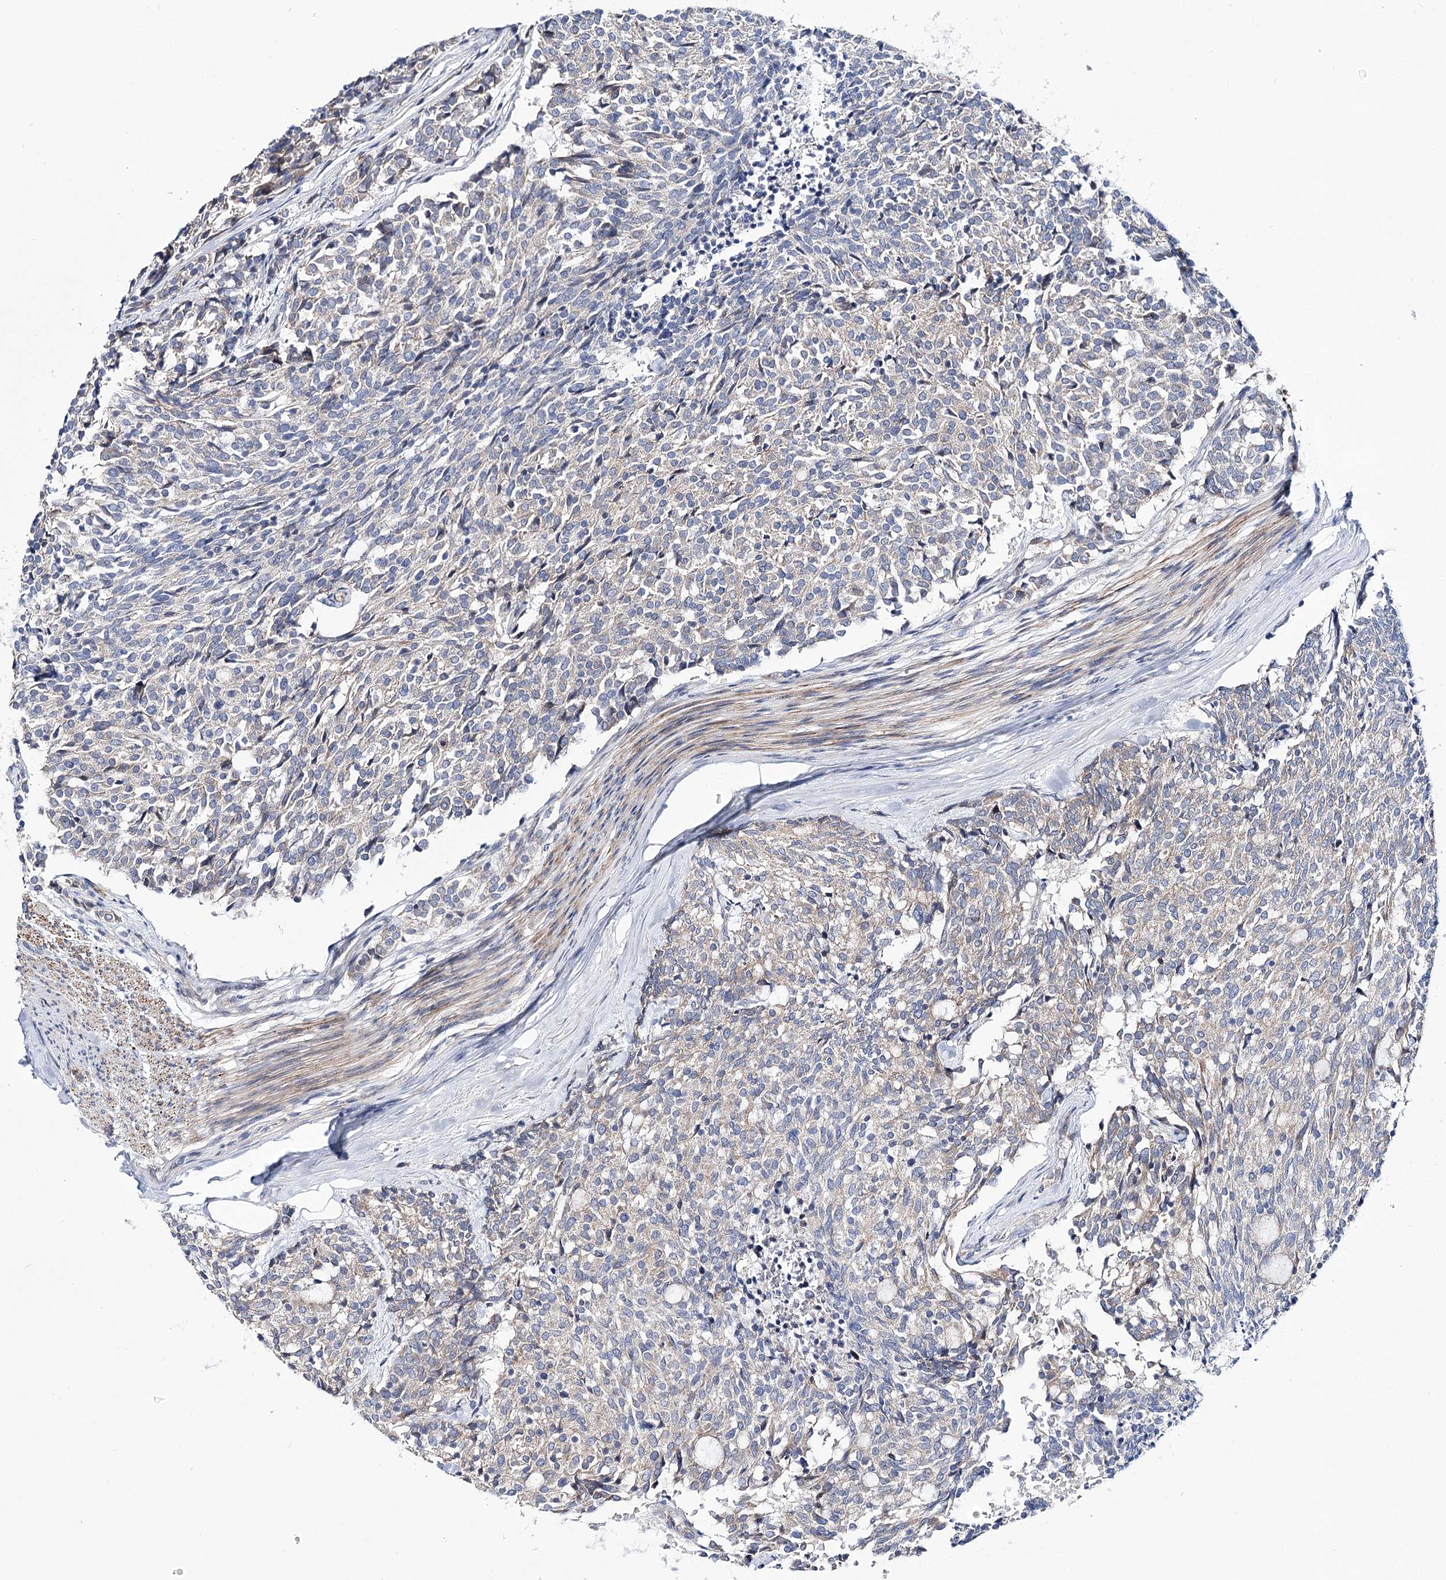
{"staining": {"intensity": "weak", "quantity": "<25%", "location": "cytoplasmic/membranous"}, "tissue": "carcinoid", "cell_type": "Tumor cells", "image_type": "cancer", "snomed": [{"axis": "morphology", "description": "Carcinoid, malignant, NOS"}, {"axis": "topography", "description": "Pancreas"}], "caption": "Carcinoid (malignant) stained for a protein using immunohistochemistry (IHC) shows no staining tumor cells.", "gene": "ARHGAP32", "patient": {"sex": "female", "age": 54}}